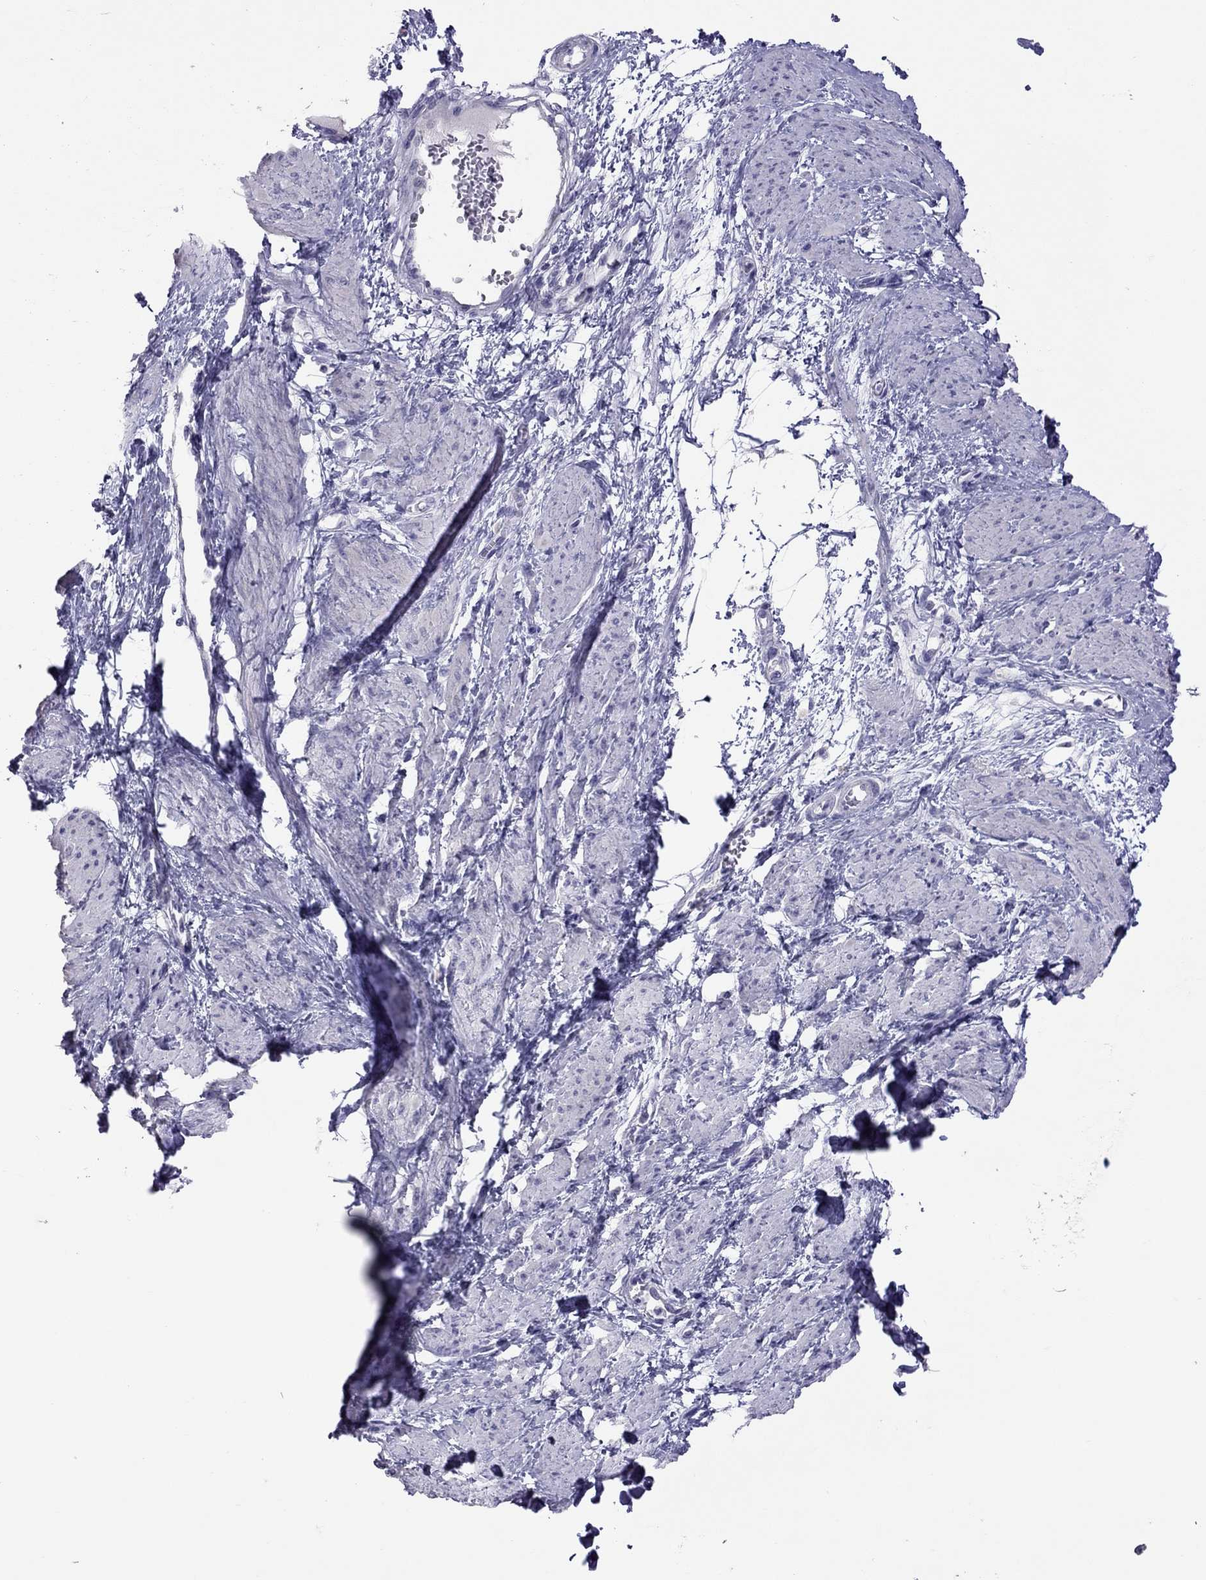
{"staining": {"intensity": "negative", "quantity": "none", "location": "none"}, "tissue": "smooth muscle", "cell_type": "Smooth muscle cells", "image_type": "normal", "snomed": [{"axis": "morphology", "description": "Normal tissue, NOS"}, {"axis": "topography", "description": "Smooth muscle"}, {"axis": "topography", "description": "Uterus"}], "caption": "The image reveals no significant staining in smooth muscle cells of smooth muscle.", "gene": "MUC16", "patient": {"sex": "female", "age": 39}}